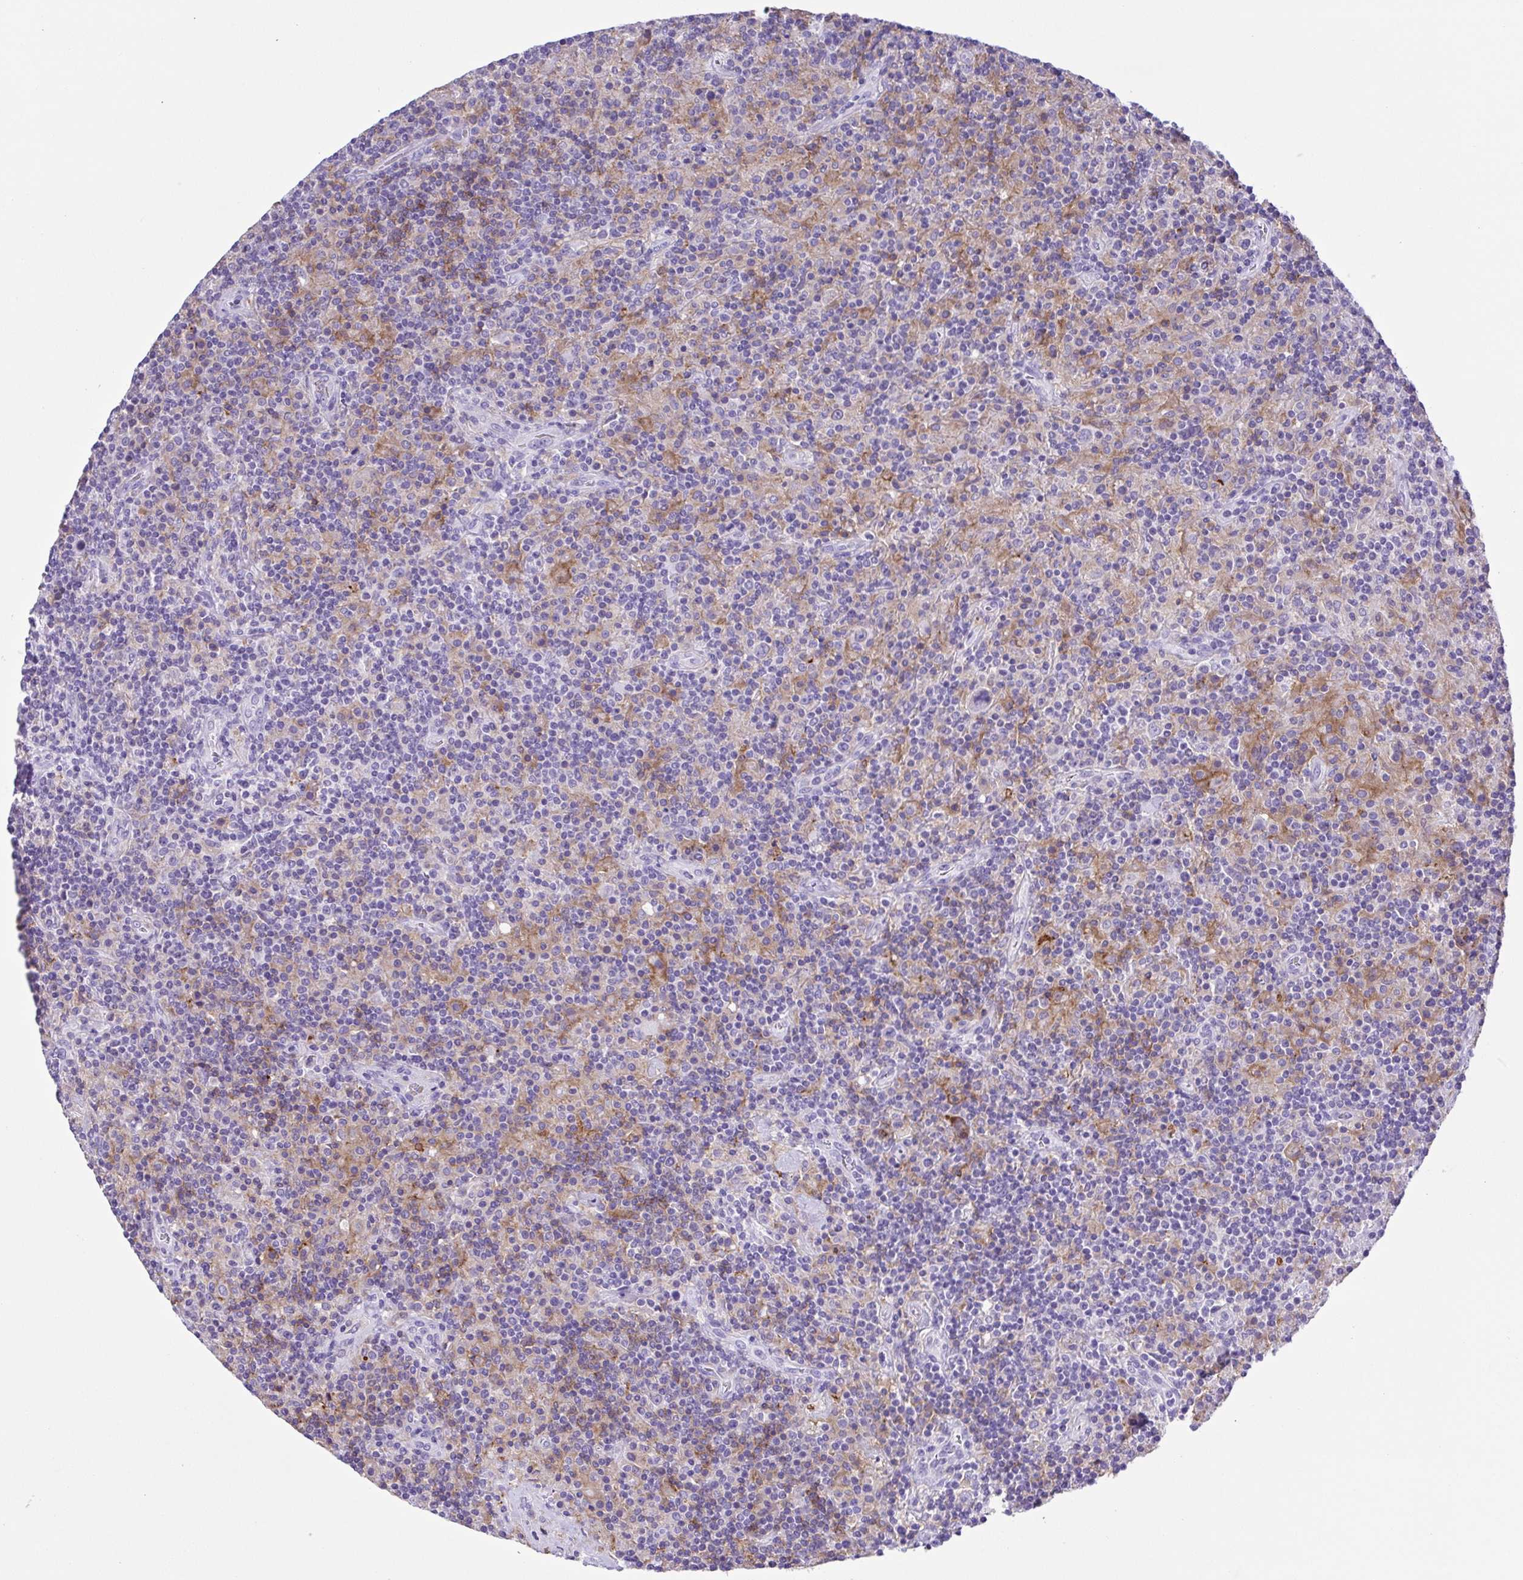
{"staining": {"intensity": "negative", "quantity": "none", "location": "none"}, "tissue": "lymphoma", "cell_type": "Tumor cells", "image_type": "cancer", "snomed": [{"axis": "morphology", "description": "Hodgkin's disease, NOS"}, {"axis": "topography", "description": "Lymph node"}], "caption": "Protein analysis of lymphoma demonstrates no significant expression in tumor cells. (Immunohistochemistry, brightfield microscopy, high magnification).", "gene": "CD72", "patient": {"sex": "male", "age": 70}}